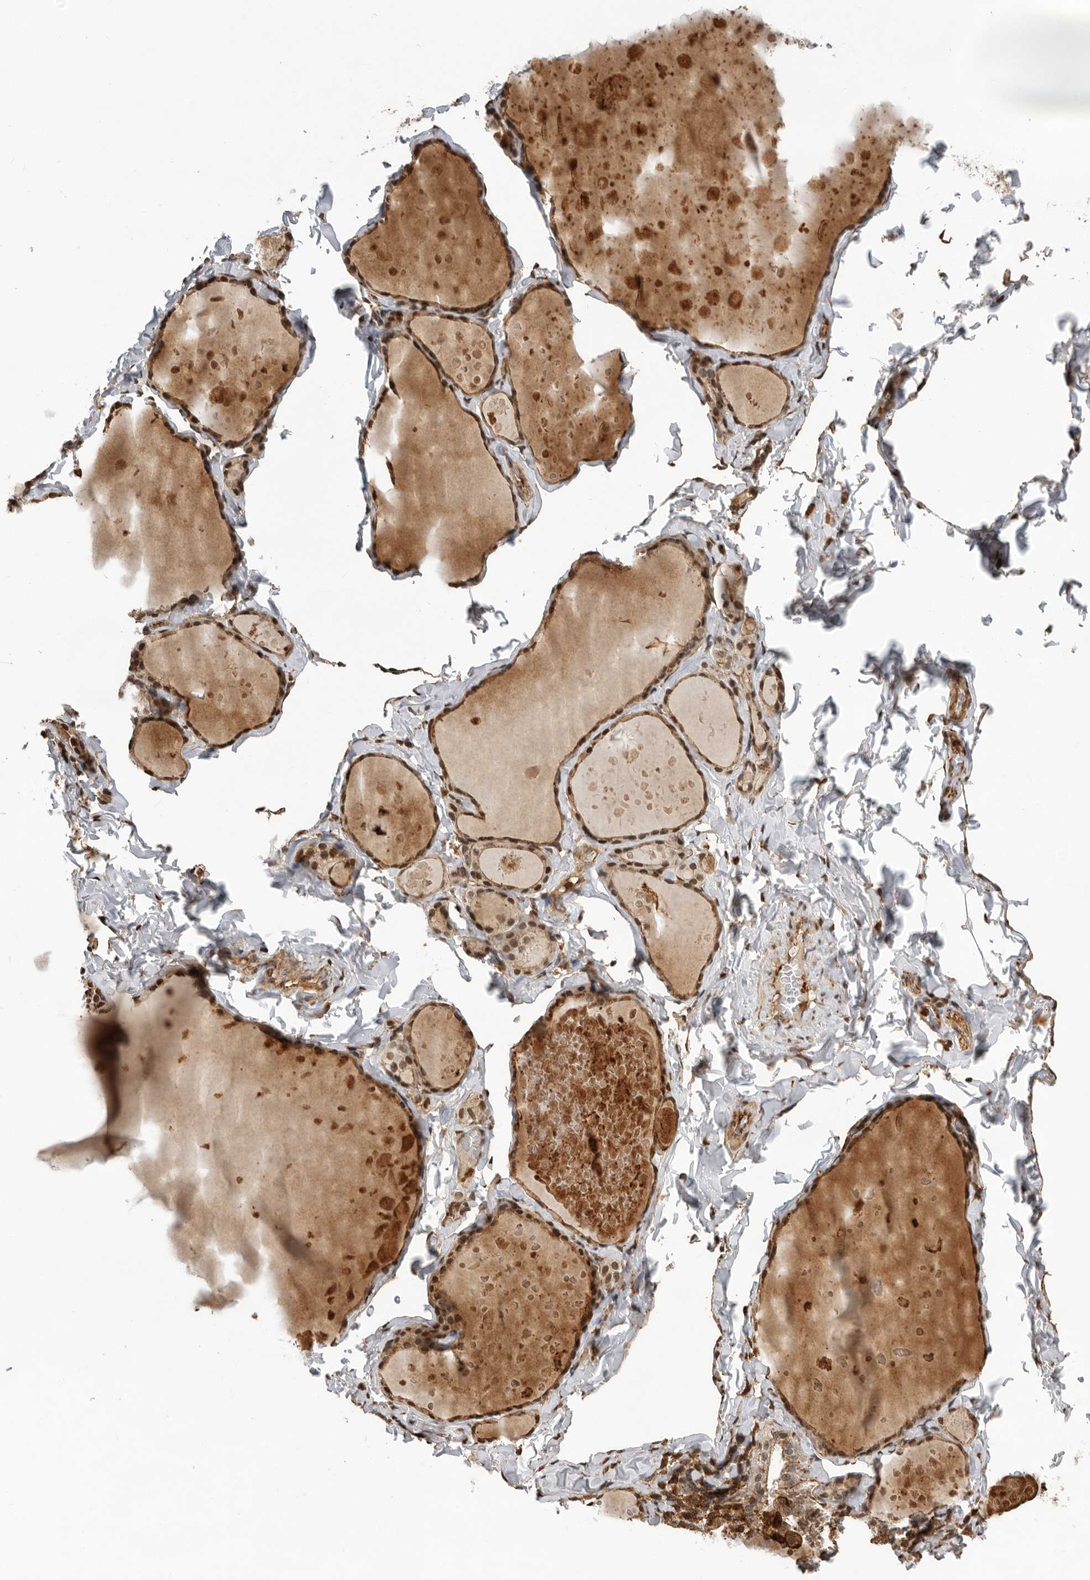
{"staining": {"intensity": "moderate", "quantity": ">75%", "location": "cytoplasmic/membranous,nuclear"}, "tissue": "thyroid gland", "cell_type": "Glandular cells", "image_type": "normal", "snomed": [{"axis": "morphology", "description": "Normal tissue, NOS"}, {"axis": "topography", "description": "Thyroid gland"}], "caption": "Moderate cytoplasmic/membranous,nuclear protein expression is appreciated in about >75% of glandular cells in thyroid gland.", "gene": "RNF157", "patient": {"sex": "male", "age": 56}}